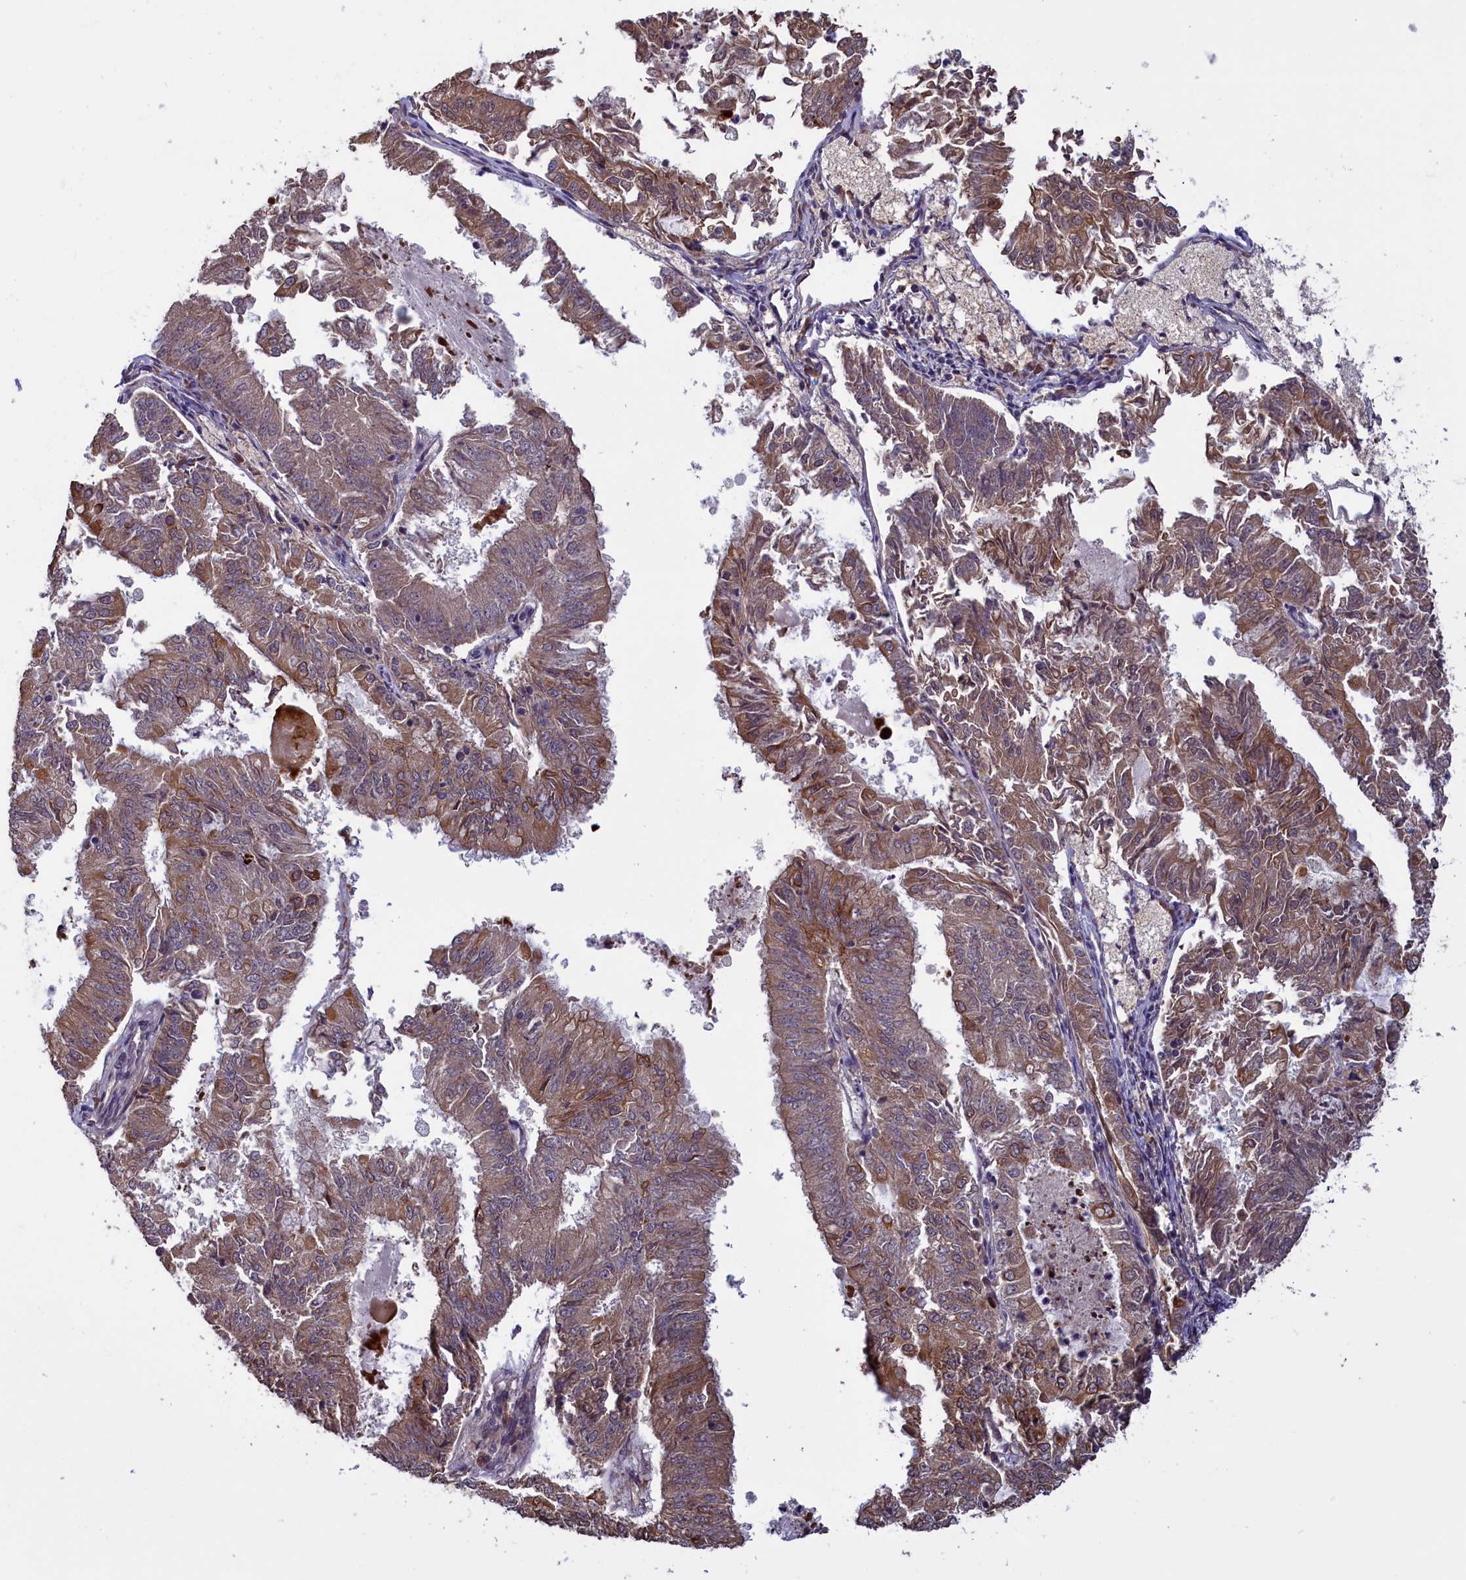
{"staining": {"intensity": "moderate", "quantity": ">75%", "location": "cytoplasmic/membranous"}, "tissue": "endometrial cancer", "cell_type": "Tumor cells", "image_type": "cancer", "snomed": [{"axis": "morphology", "description": "Adenocarcinoma, NOS"}, {"axis": "topography", "description": "Endometrium"}], "caption": "Immunohistochemistry (IHC) photomicrograph of endometrial adenocarcinoma stained for a protein (brown), which exhibits medium levels of moderate cytoplasmic/membranous positivity in approximately >75% of tumor cells.", "gene": "DENND1B", "patient": {"sex": "female", "age": 57}}